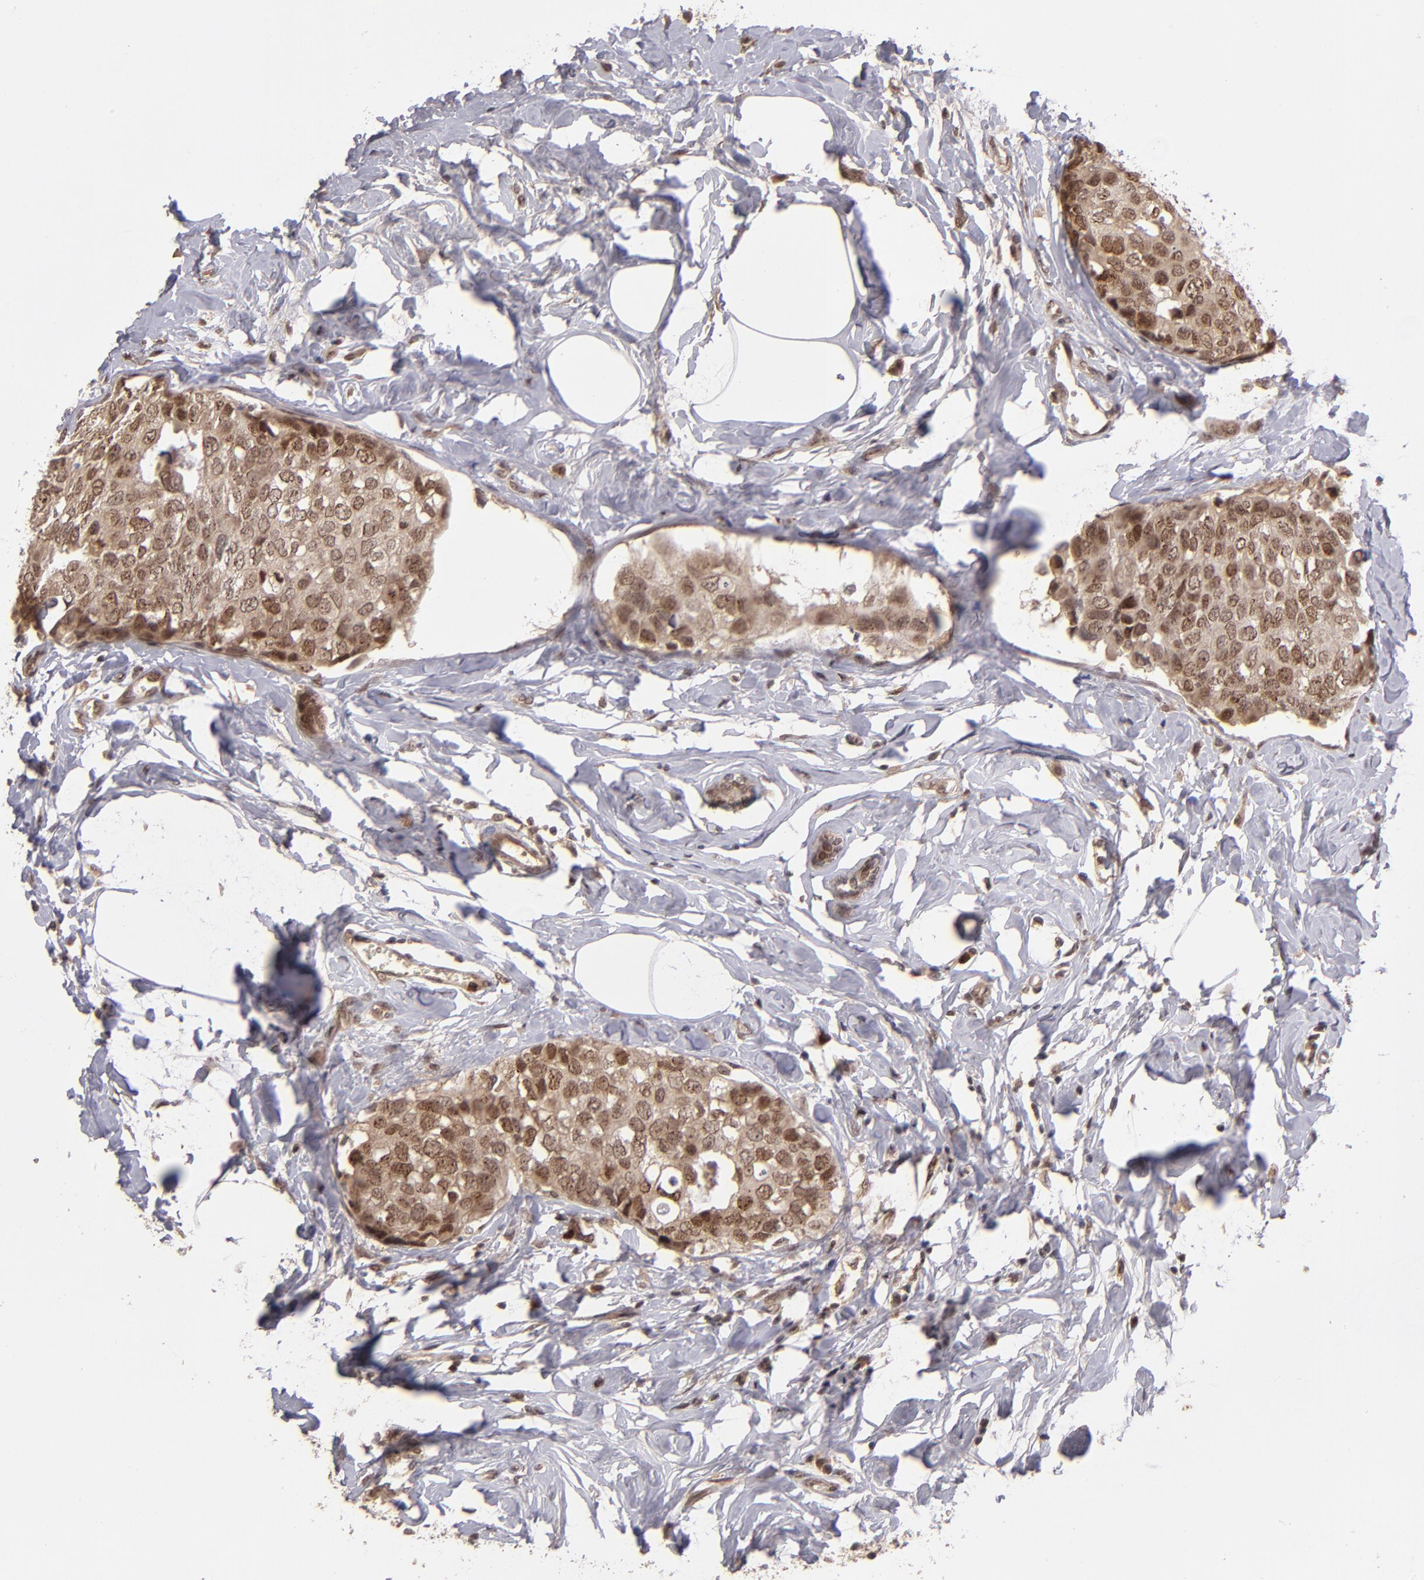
{"staining": {"intensity": "moderate", "quantity": ">75%", "location": "cytoplasmic/membranous,nuclear"}, "tissue": "breast cancer", "cell_type": "Tumor cells", "image_type": "cancer", "snomed": [{"axis": "morphology", "description": "Normal tissue, NOS"}, {"axis": "morphology", "description": "Duct carcinoma"}, {"axis": "topography", "description": "Breast"}], "caption": "Immunohistochemistry (DAB) staining of human breast cancer demonstrates moderate cytoplasmic/membranous and nuclear protein staining in about >75% of tumor cells. (DAB (3,3'-diaminobenzidine) IHC, brown staining for protein, blue staining for nuclei).", "gene": "ABHD12B", "patient": {"sex": "female", "age": 50}}